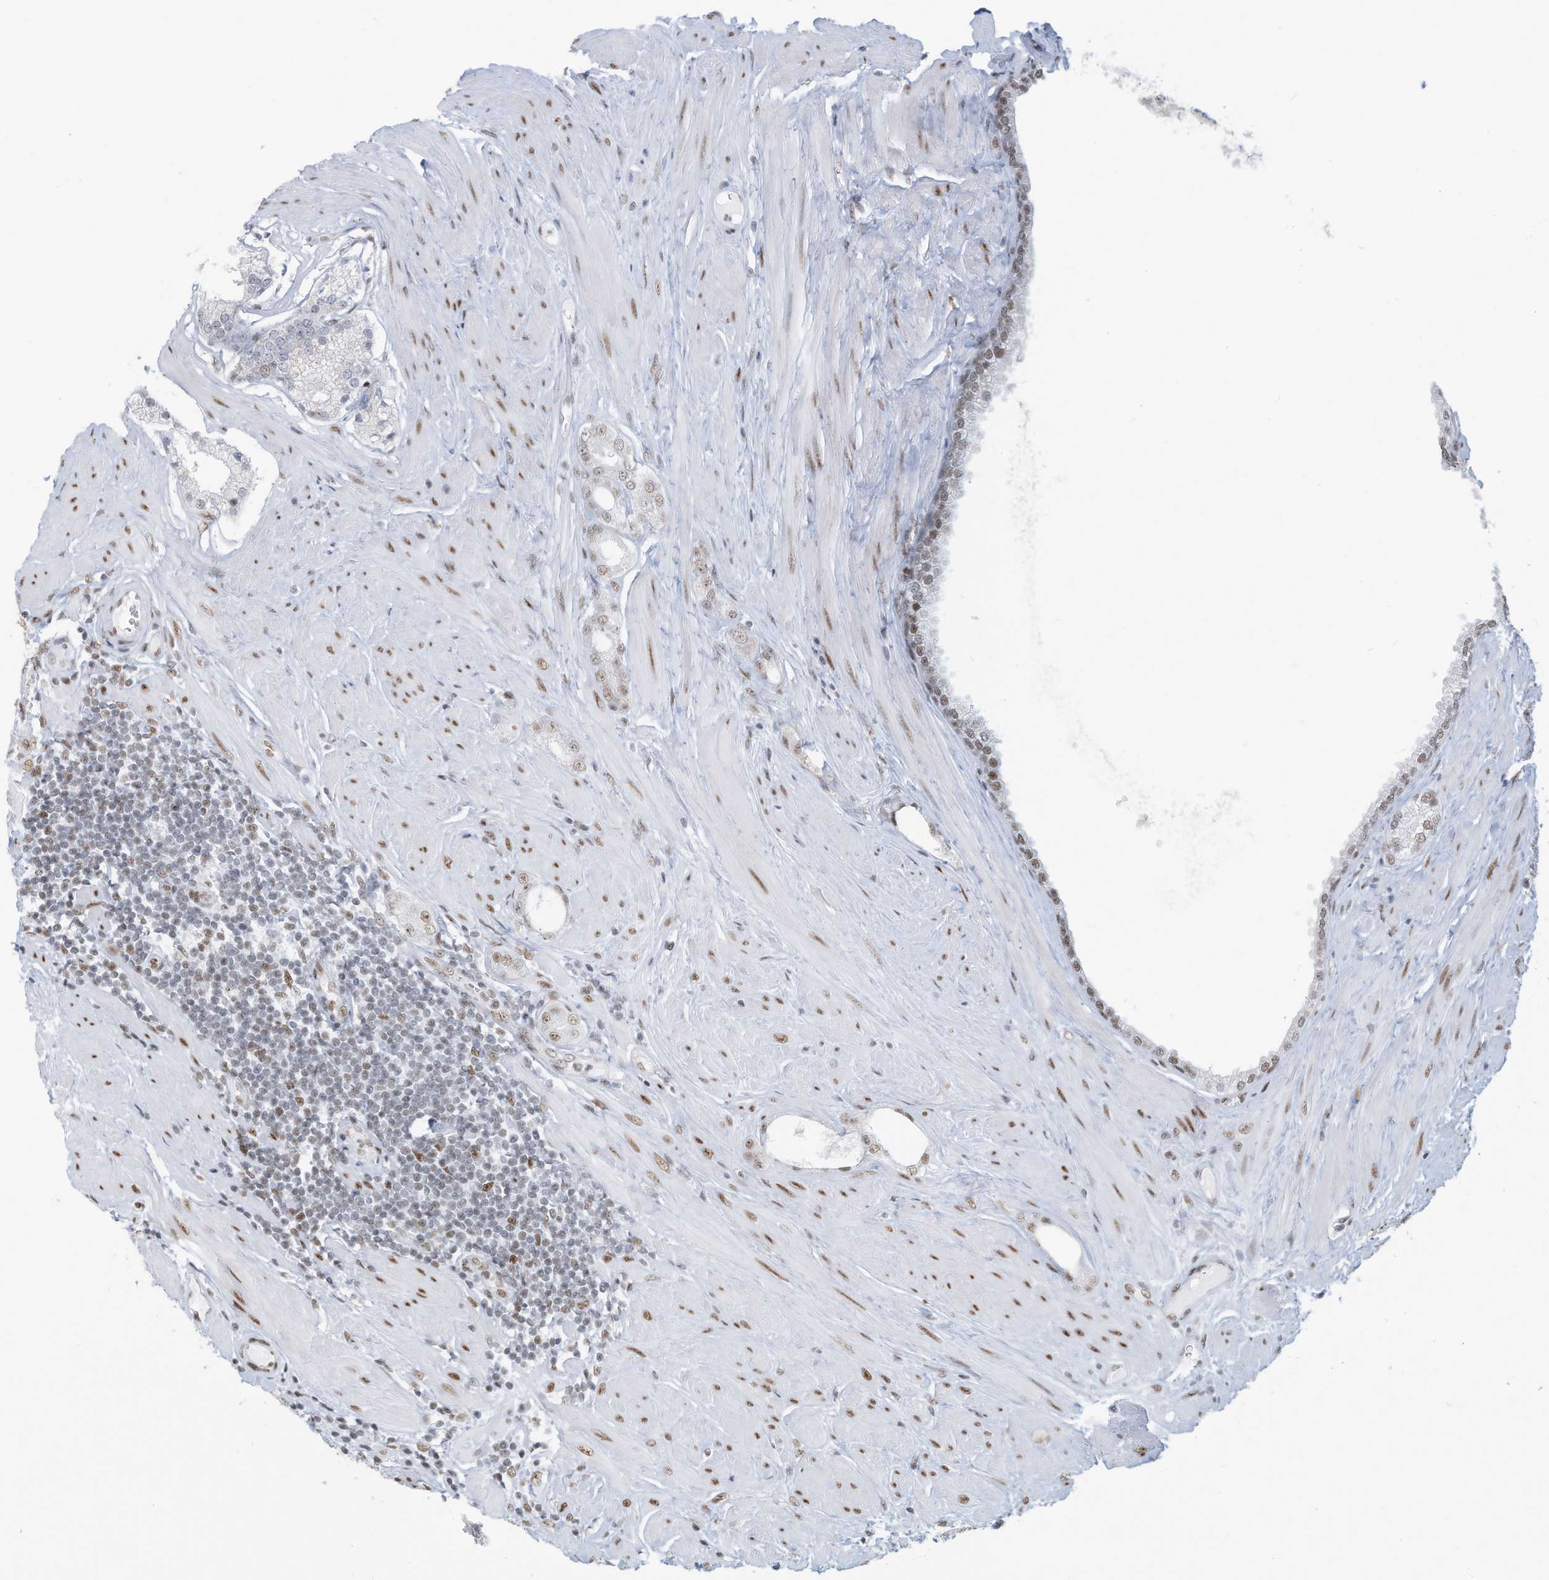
{"staining": {"intensity": "moderate", "quantity": "<25%", "location": "nuclear"}, "tissue": "prostate cancer", "cell_type": "Tumor cells", "image_type": "cancer", "snomed": [{"axis": "morphology", "description": "Adenocarcinoma, Low grade"}, {"axis": "topography", "description": "Prostate"}], "caption": "Tumor cells reveal moderate nuclear expression in approximately <25% of cells in prostate cancer.", "gene": "SARNP", "patient": {"sex": "male", "age": 62}}